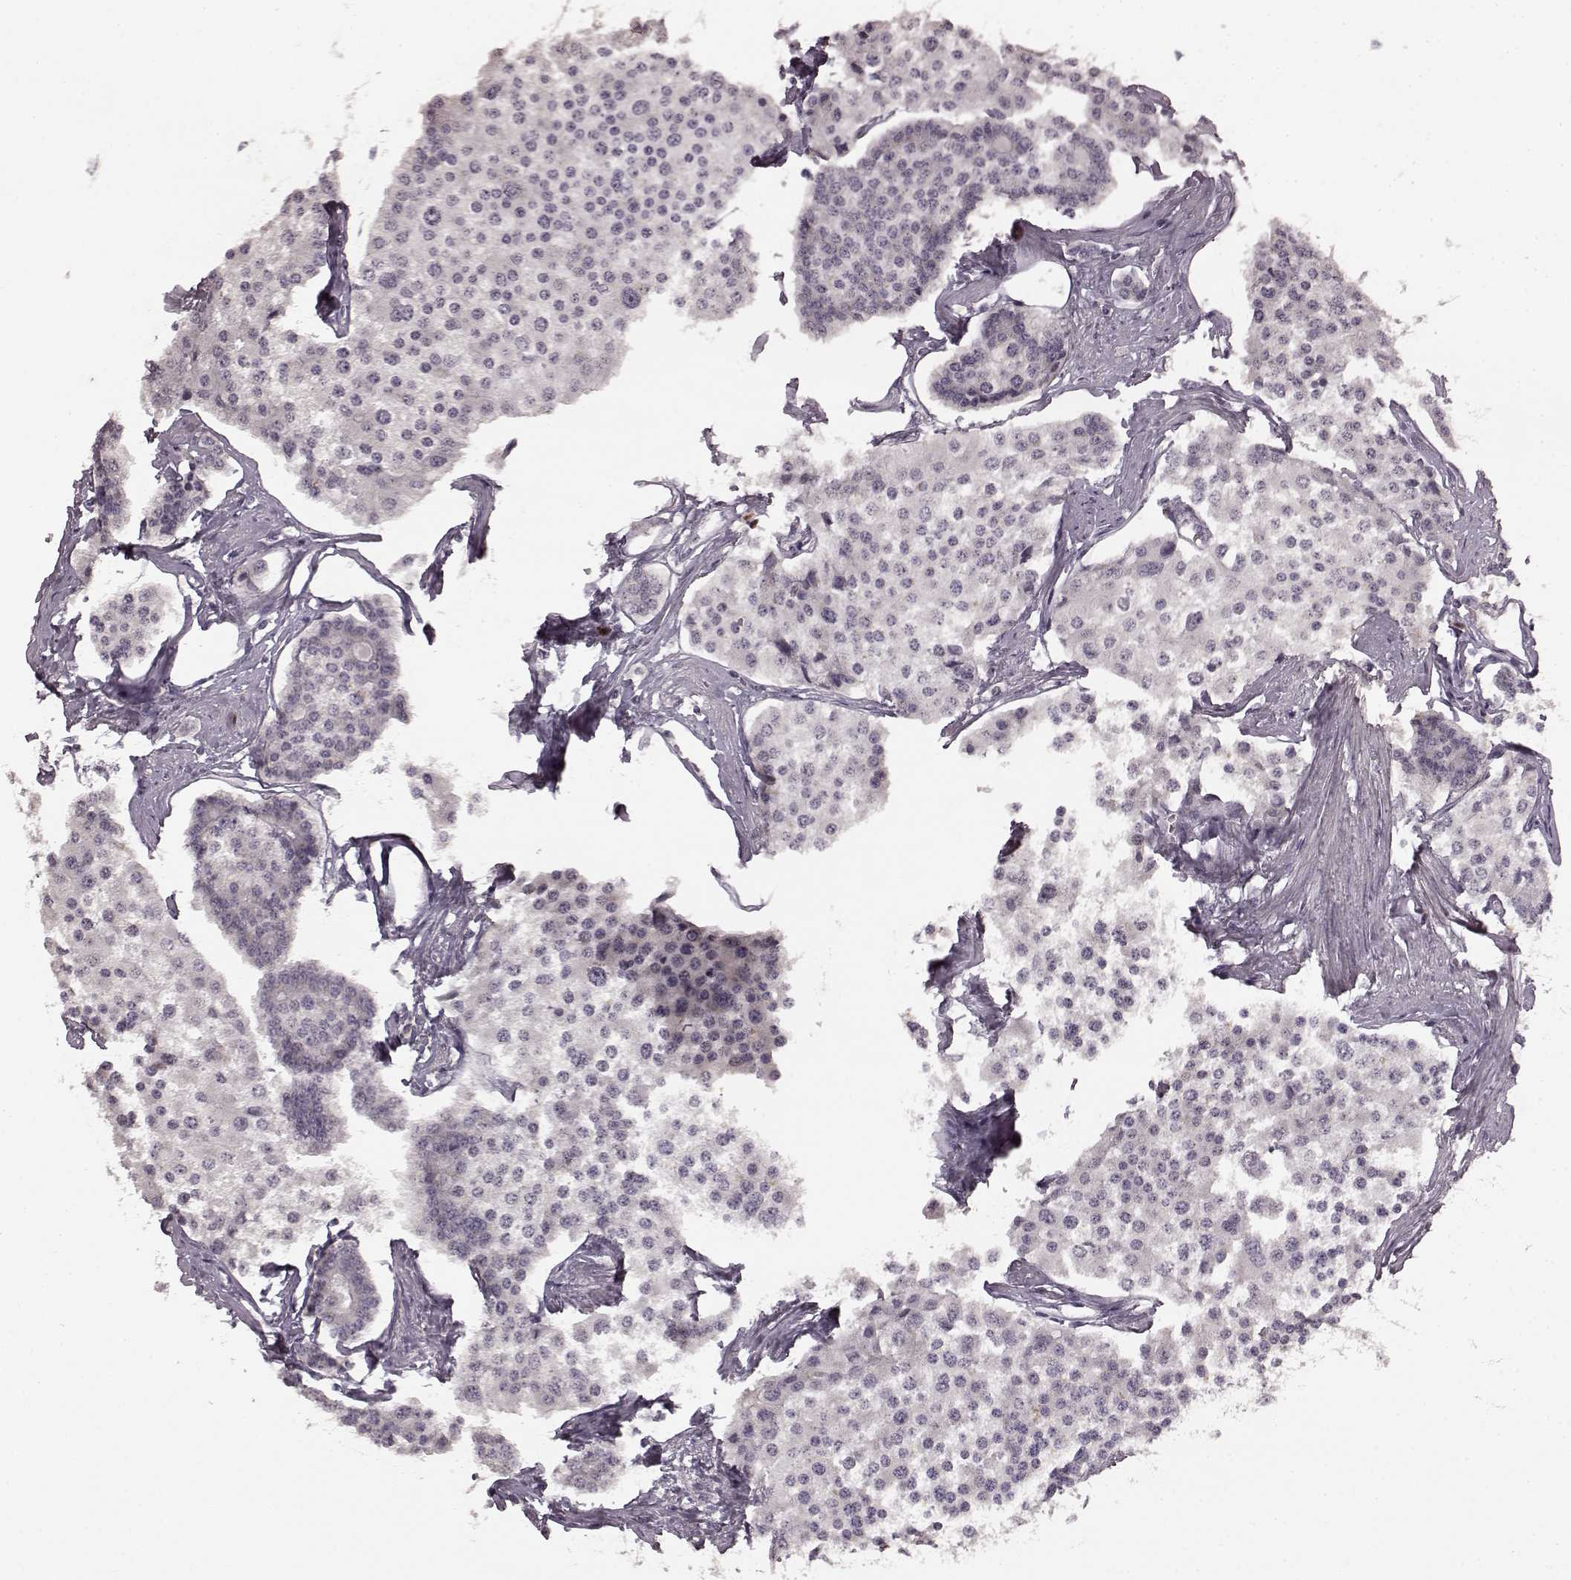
{"staining": {"intensity": "negative", "quantity": "none", "location": "none"}, "tissue": "carcinoid", "cell_type": "Tumor cells", "image_type": "cancer", "snomed": [{"axis": "morphology", "description": "Carcinoid, malignant, NOS"}, {"axis": "topography", "description": "Small intestine"}], "caption": "Immunohistochemistry (IHC) micrograph of neoplastic tissue: malignant carcinoid stained with DAB (3,3'-diaminobenzidine) displays no significant protein expression in tumor cells.", "gene": "CCNA2", "patient": {"sex": "female", "age": 65}}